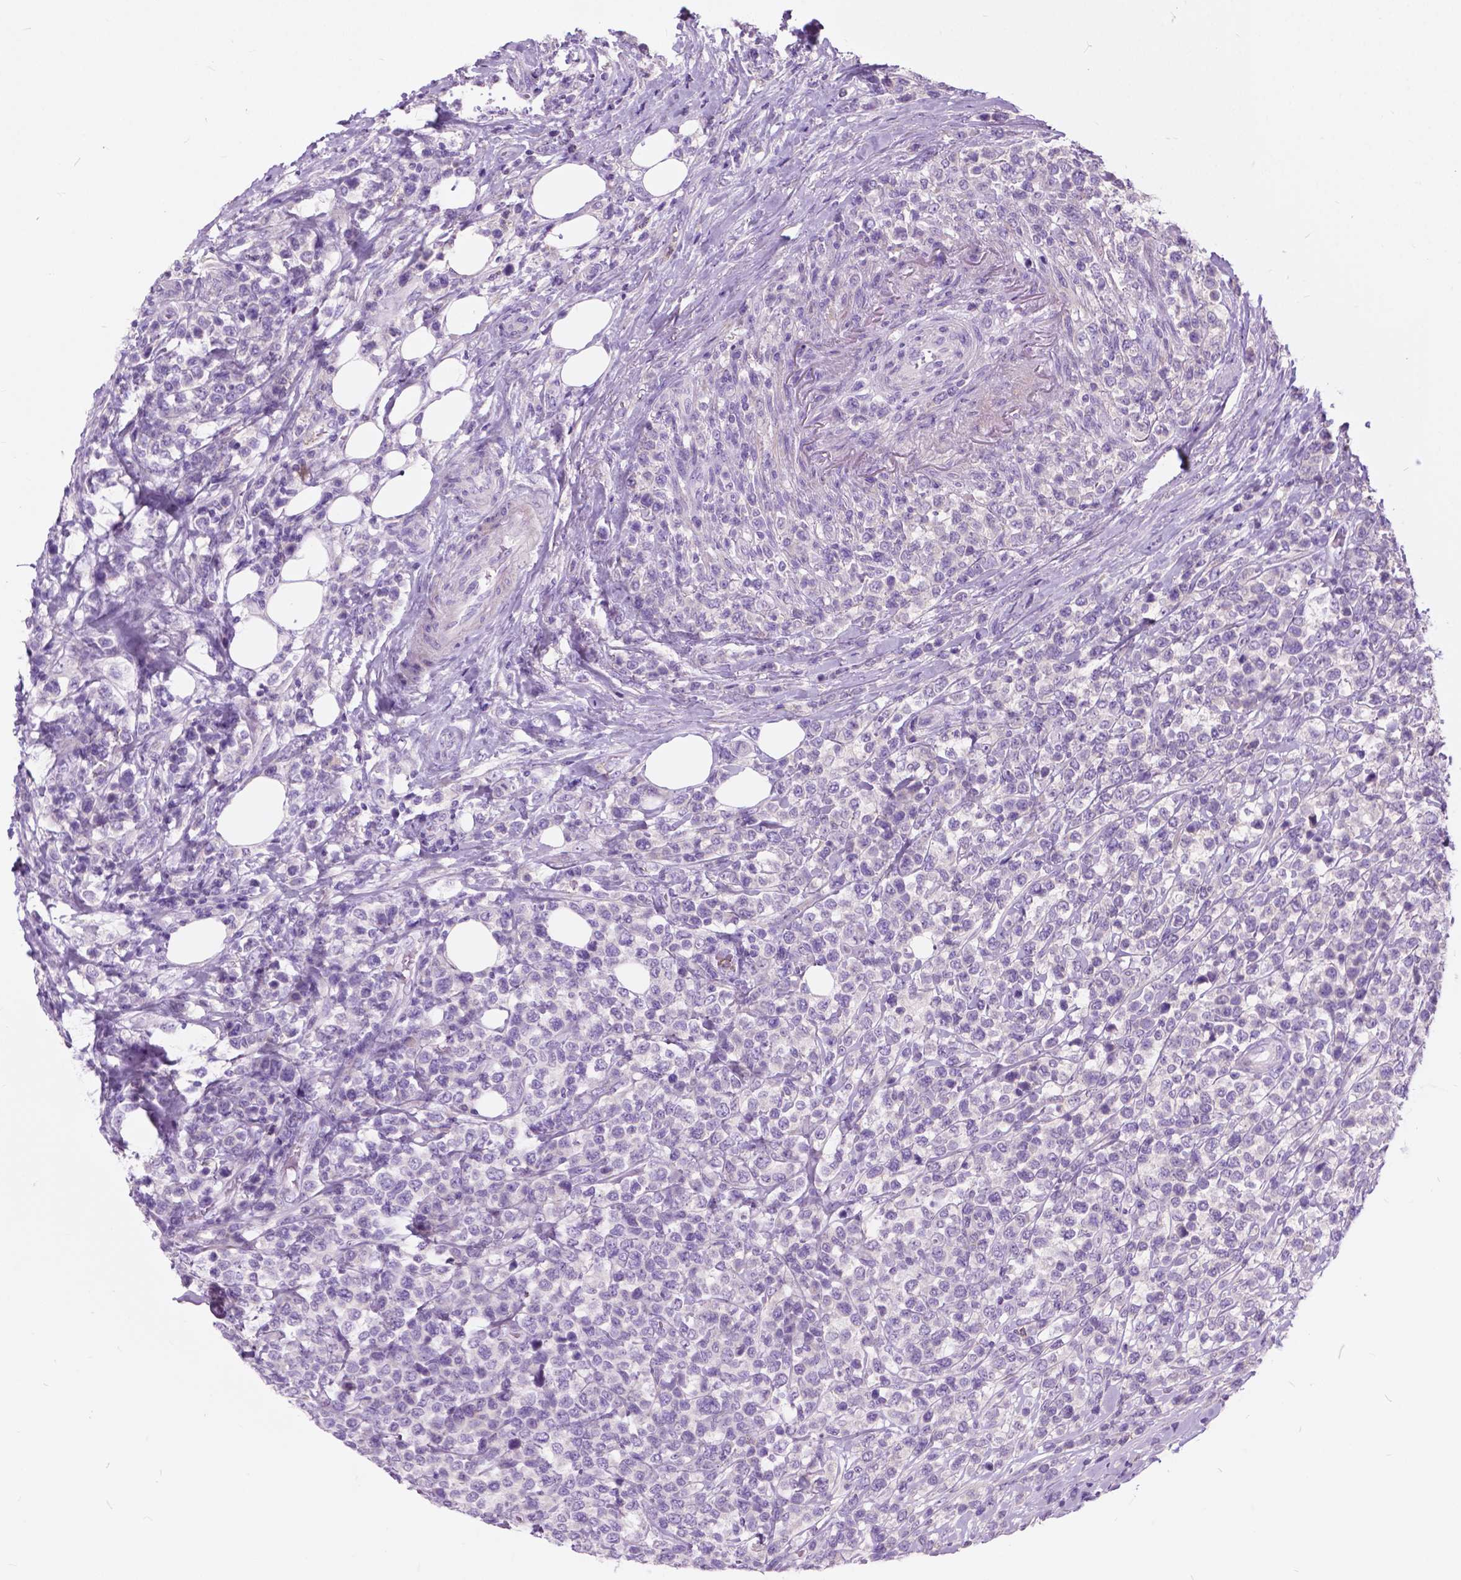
{"staining": {"intensity": "negative", "quantity": "none", "location": "none"}, "tissue": "lymphoma", "cell_type": "Tumor cells", "image_type": "cancer", "snomed": [{"axis": "morphology", "description": "Malignant lymphoma, non-Hodgkin's type, High grade"}, {"axis": "topography", "description": "Soft tissue"}], "caption": "Photomicrograph shows no protein staining in tumor cells of lymphoma tissue.", "gene": "PRR35", "patient": {"sex": "female", "age": 56}}